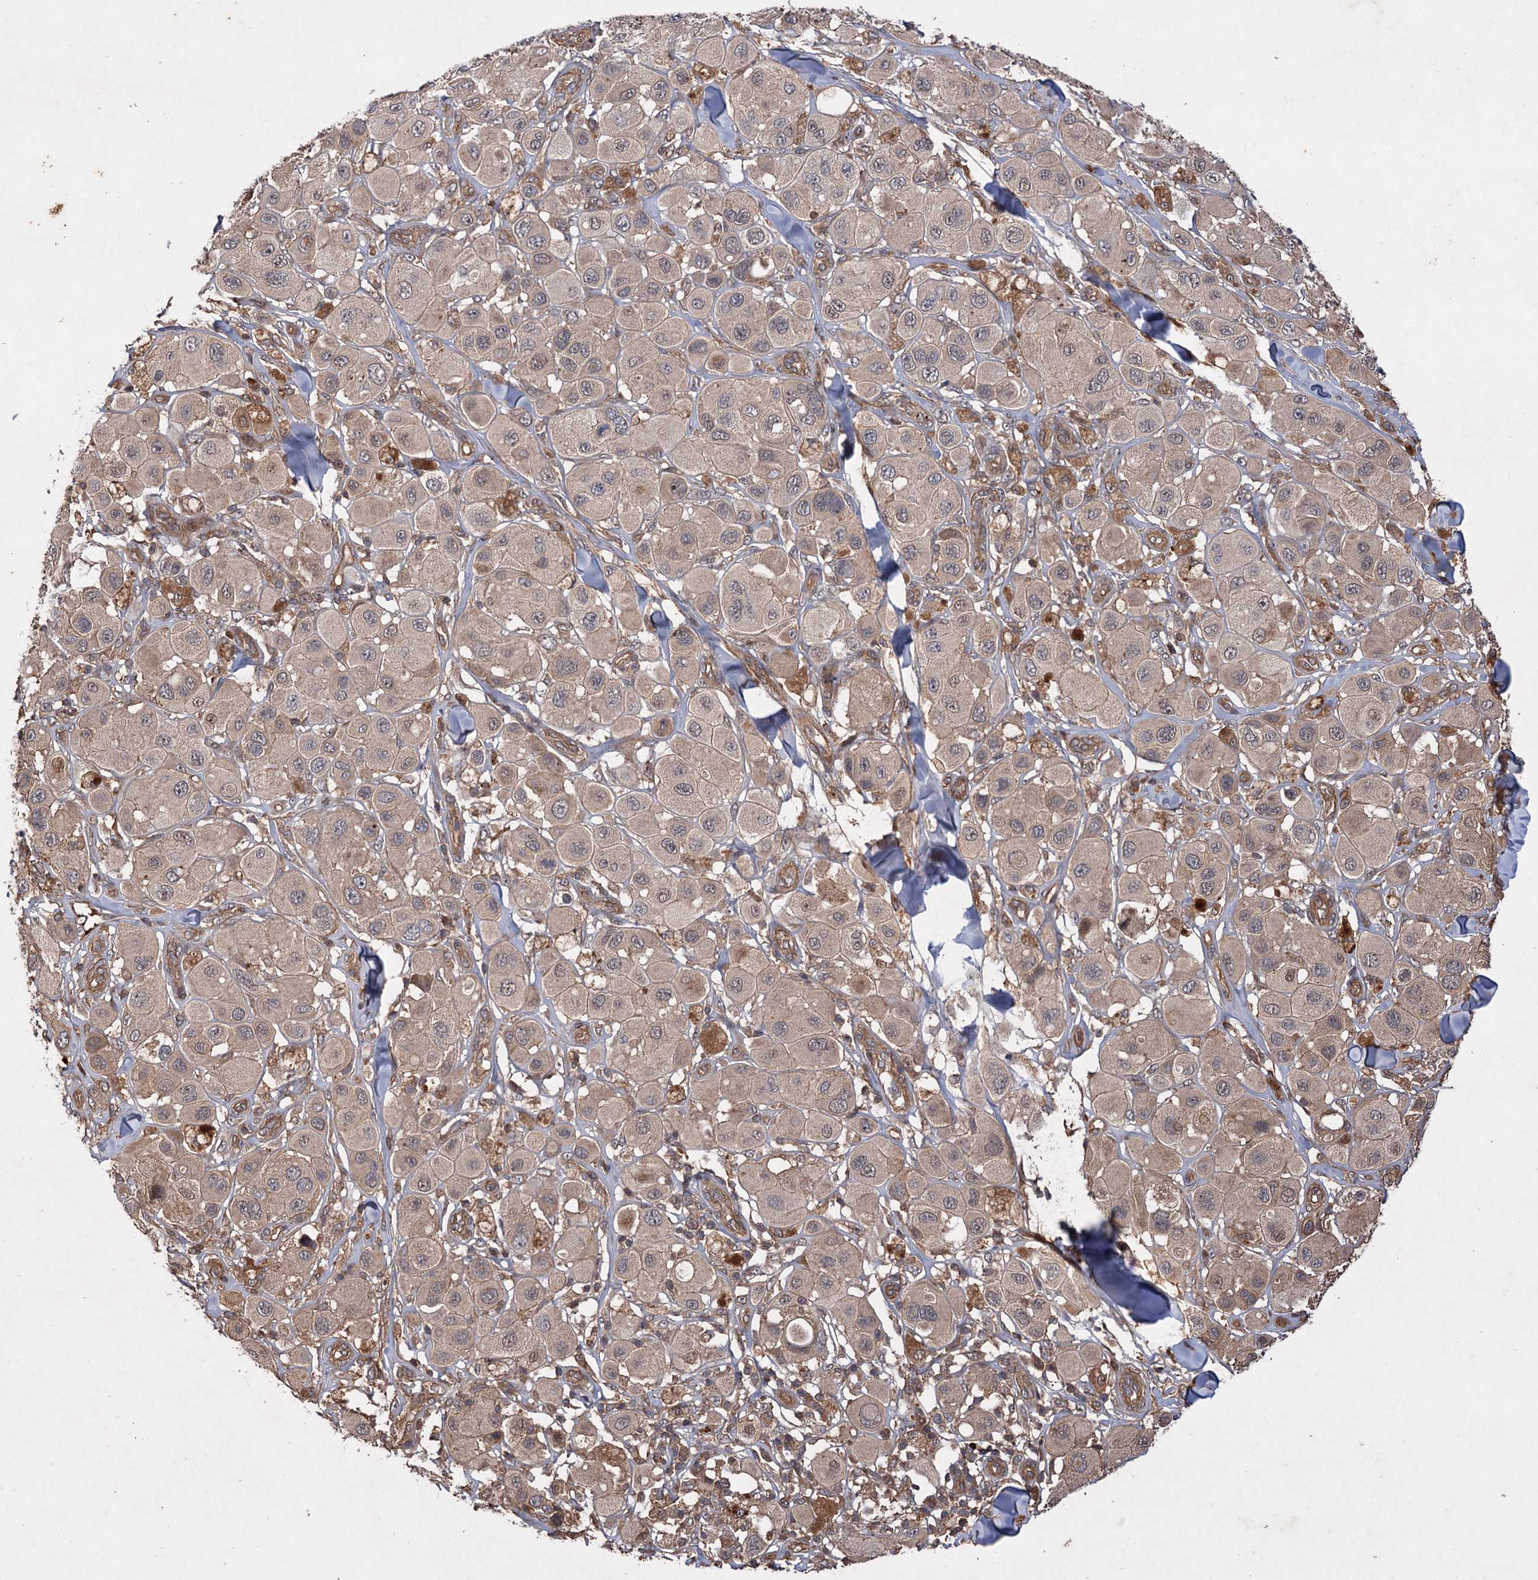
{"staining": {"intensity": "weak", "quantity": ">75%", "location": "cytoplasmic/membranous,nuclear"}, "tissue": "melanoma", "cell_type": "Tumor cells", "image_type": "cancer", "snomed": [{"axis": "morphology", "description": "Malignant melanoma, Metastatic site"}, {"axis": "topography", "description": "Skin"}], "caption": "Human melanoma stained with a brown dye demonstrates weak cytoplasmic/membranous and nuclear positive expression in approximately >75% of tumor cells.", "gene": "ADK", "patient": {"sex": "male", "age": 41}}